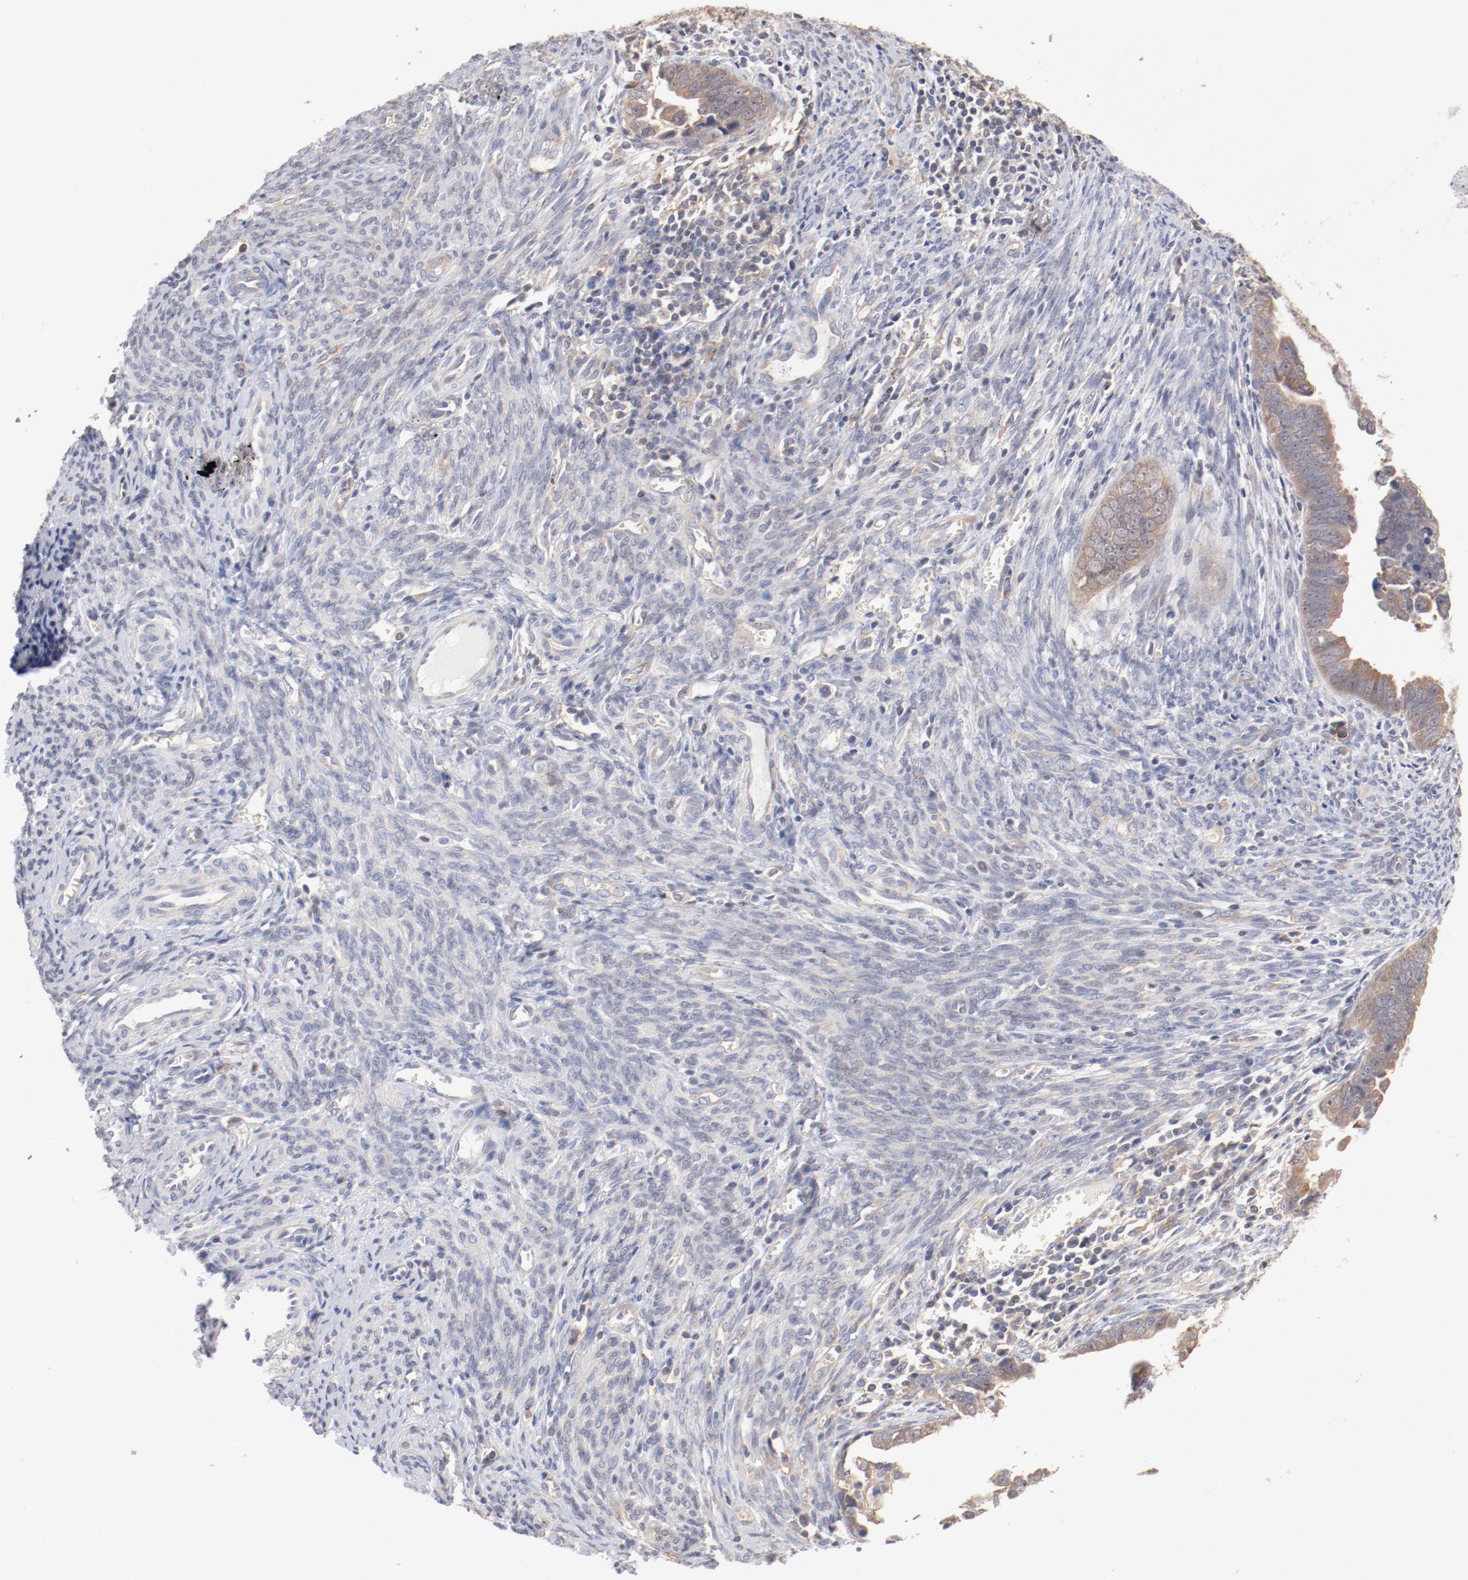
{"staining": {"intensity": "weak", "quantity": ">75%", "location": "cytoplasmic/membranous"}, "tissue": "endometrial cancer", "cell_type": "Tumor cells", "image_type": "cancer", "snomed": [{"axis": "morphology", "description": "Adenocarcinoma, NOS"}, {"axis": "topography", "description": "Endometrium"}], "caption": "A brown stain shows weak cytoplasmic/membranous staining of a protein in endometrial cancer tumor cells.", "gene": "SETD3", "patient": {"sex": "female", "age": 75}}